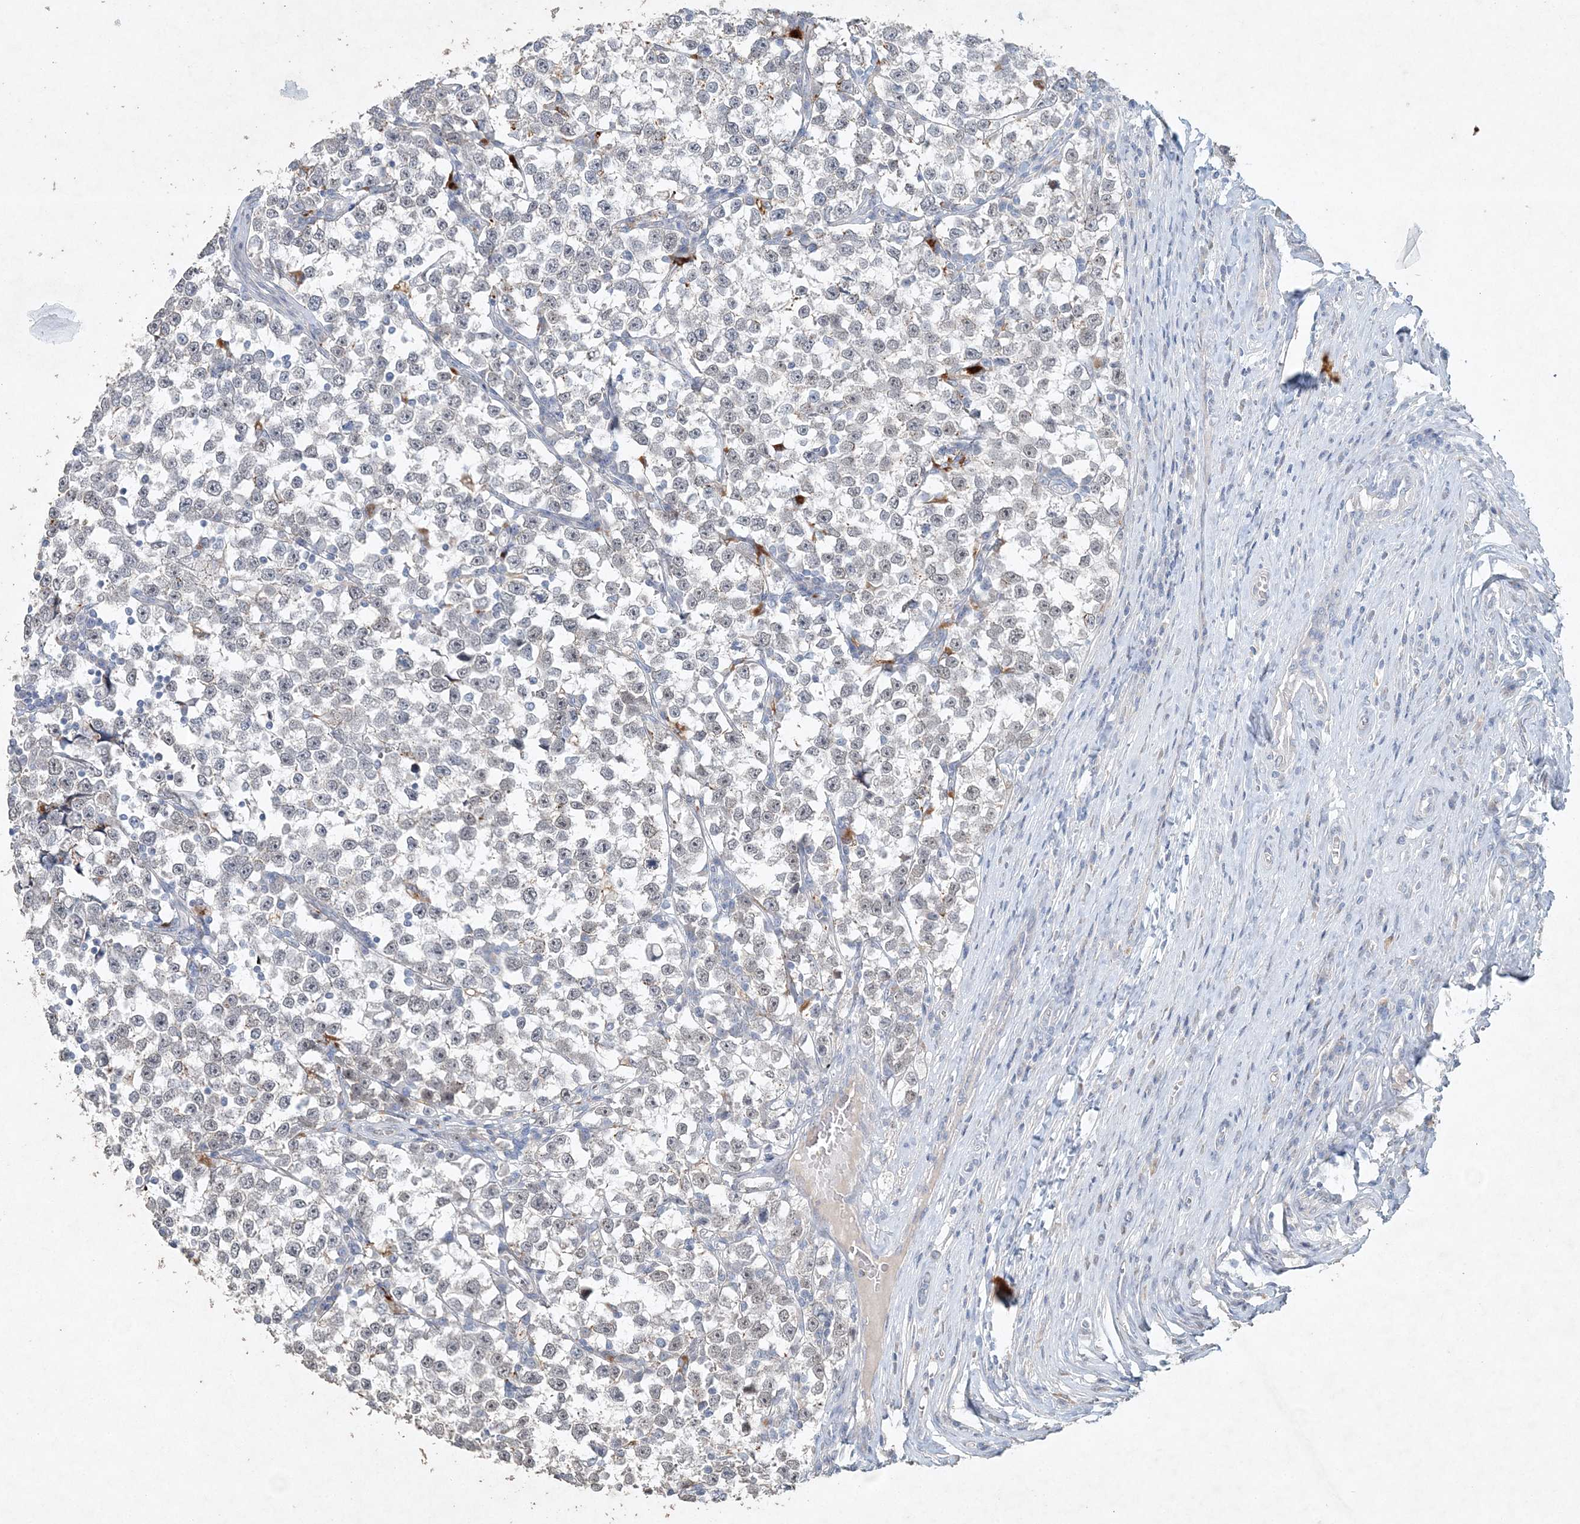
{"staining": {"intensity": "negative", "quantity": "none", "location": "none"}, "tissue": "testis cancer", "cell_type": "Tumor cells", "image_type": "cancer", "snomed": [{"axis": "morphology", "description": "Normal tissue, NOS"}, {"axis": "morphology", "description": "Seminoma, NOS"}, {"axis": "topography", "description": "Testis"}], "caption": "This is an IHC micrograph of human testis cancer (seminoma). There is no positivity in tumor cells.", "gene": "DNAH5", "patient": {"sex": "male", "age": 43}}